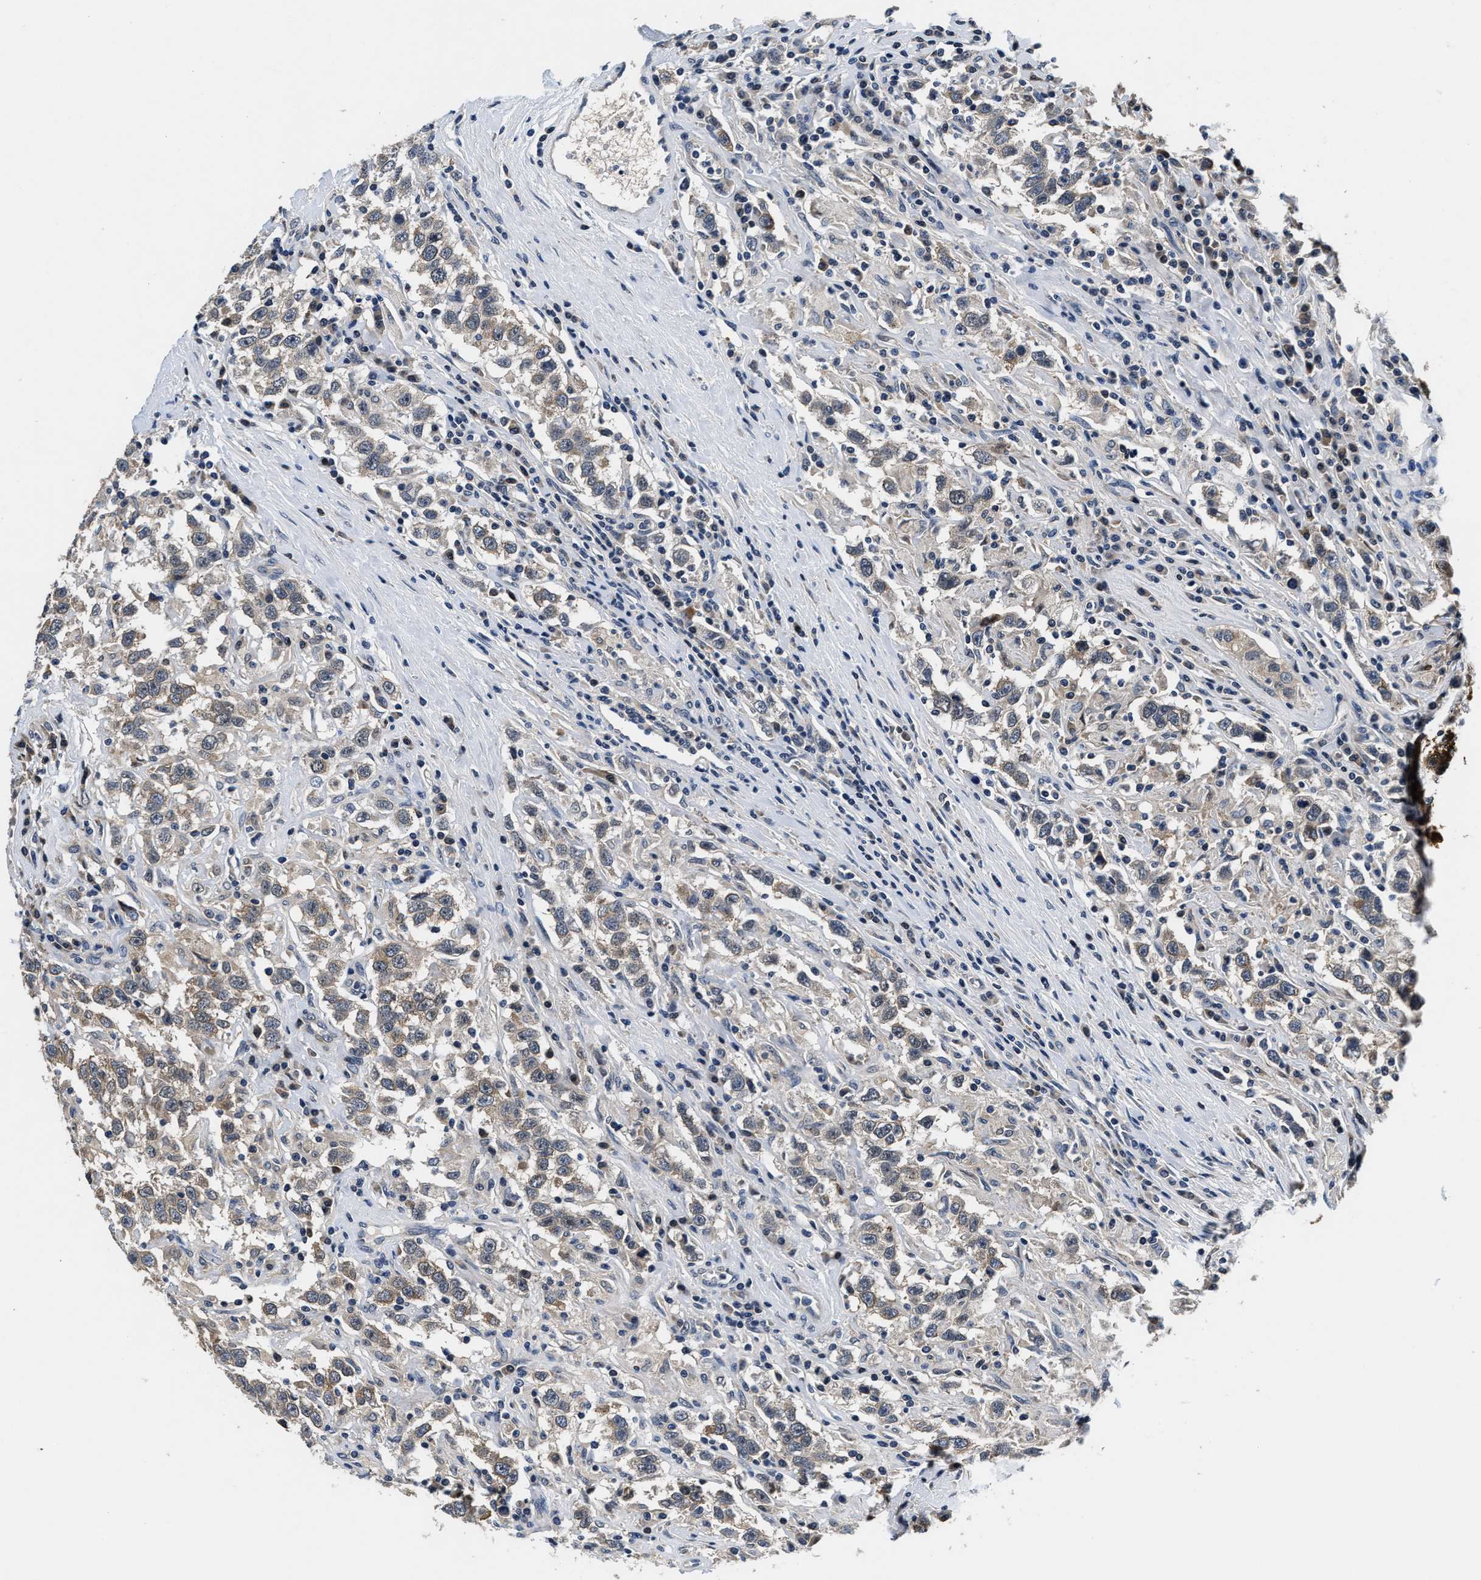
{"staining": {"intensity": "weak", "quantity": ">75%", "location": "cytoplasmic/membranous"}, "tissue": "testis cancer", "cell_type": "Tumor cells", "image_type": "cancer", "snomed": [{"axis": "morphology", "description": "Seminoma, NOS"}, {"axis": "topography", "description": "Testis"}], "caption": "Weak cytoplasmic/membranous positivity for a protein is present in about >75% of tumor cells of testis cancer (seminoma) using immunohistochemistry.", "gene": "PHPT1", "patient": {"sex": "male", "age": 41}}